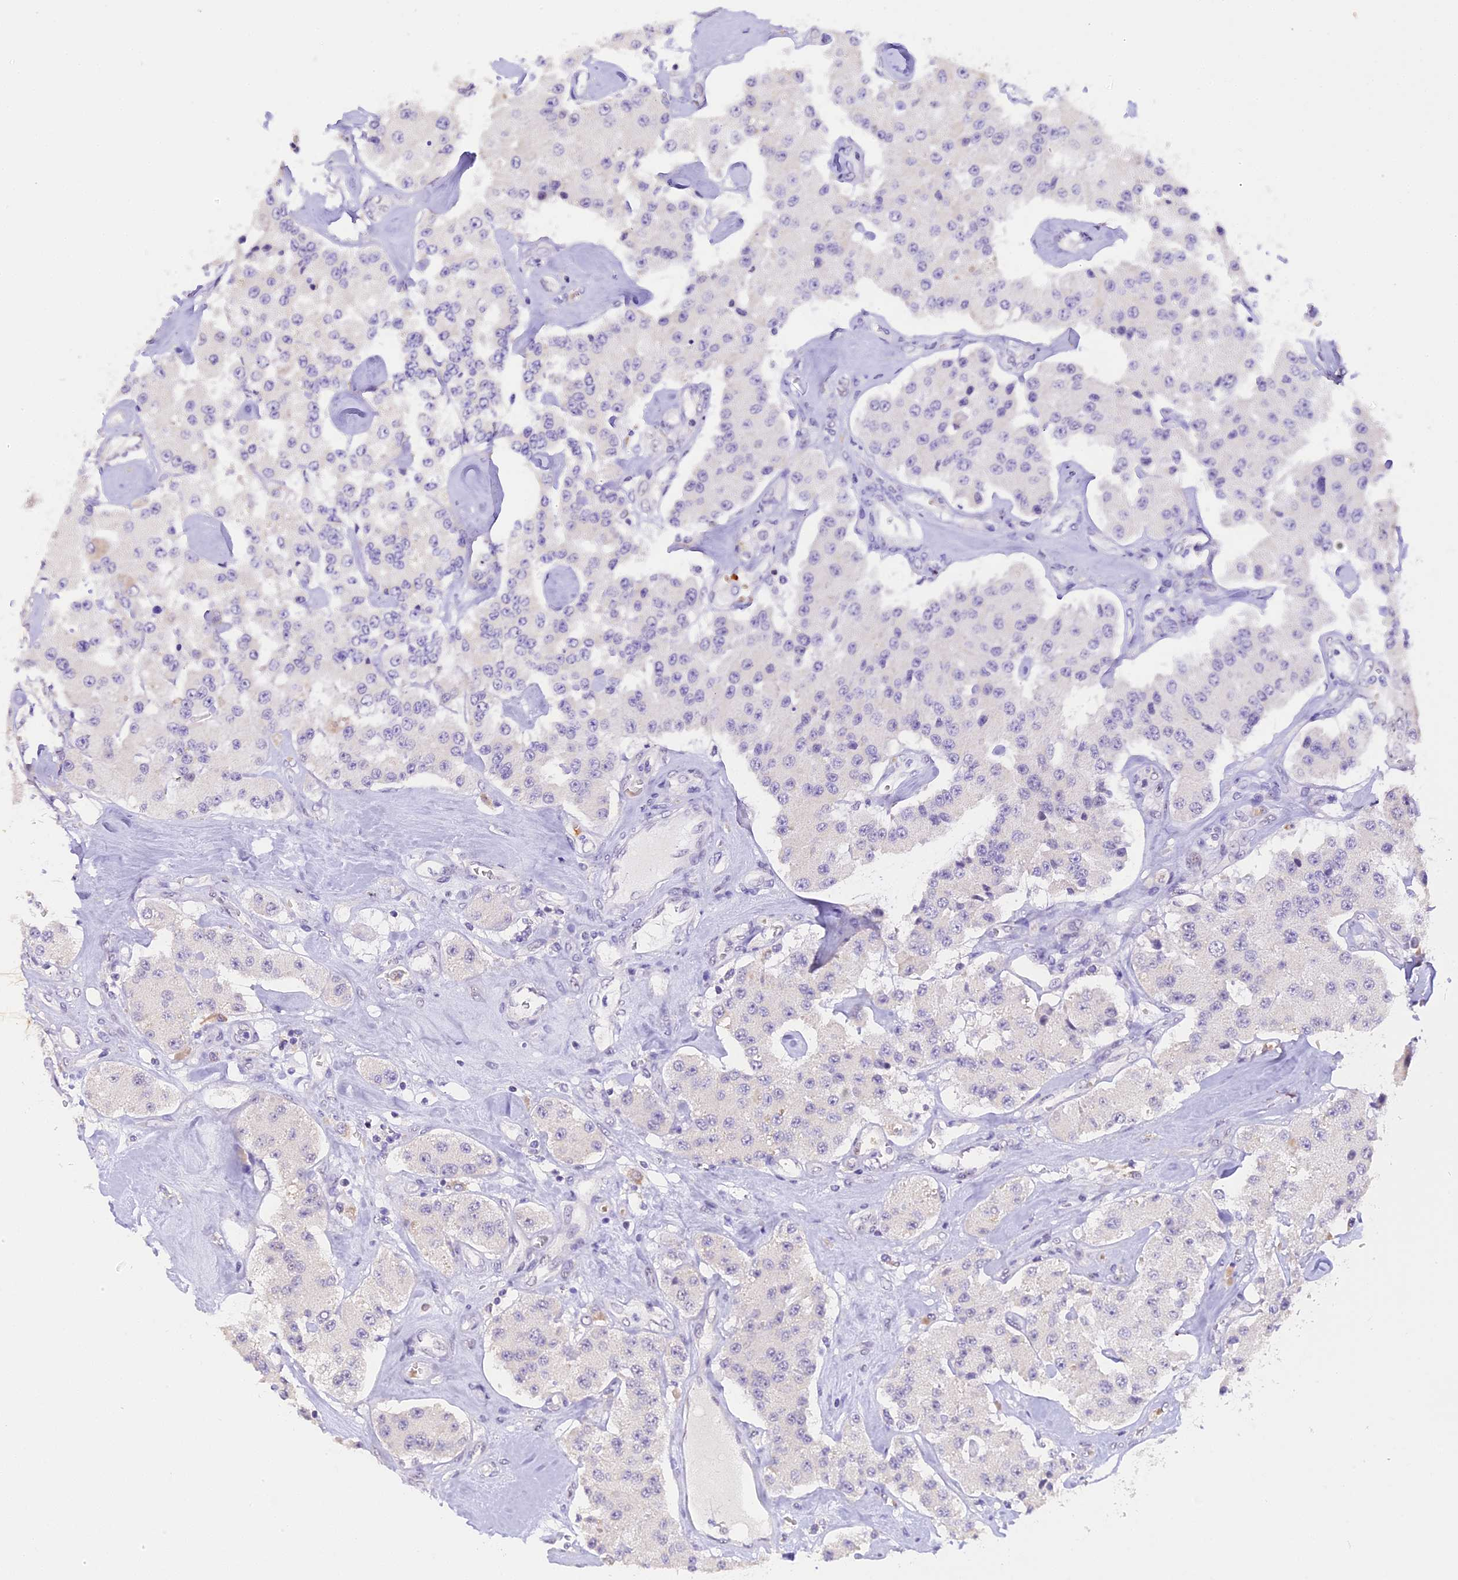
{"staining": {"intensity": "negative", "quantity": "none", "location": "none"}, "tissue": "carcinoid", "cell_type": "Tumor cells", "image_type": "cancer", "snomed": [{"axis": "morphology", "description": "Carcinoid, malignant, NOS"}, {"axis": "topography", "description": "Pancreas"}], "caption": "Immunohistochemical staining of human carcinoid (malignant) reveals no significant expression in tumor cells. (Stains: DAB (3,3'-diaminobenzidine) immunohistochemistry with hematoxylin counter stain, Microscopy: brightfield microscopy at high magnification).", "gene": "AHSP", "patient": {"sex": "male", "age": 41}}